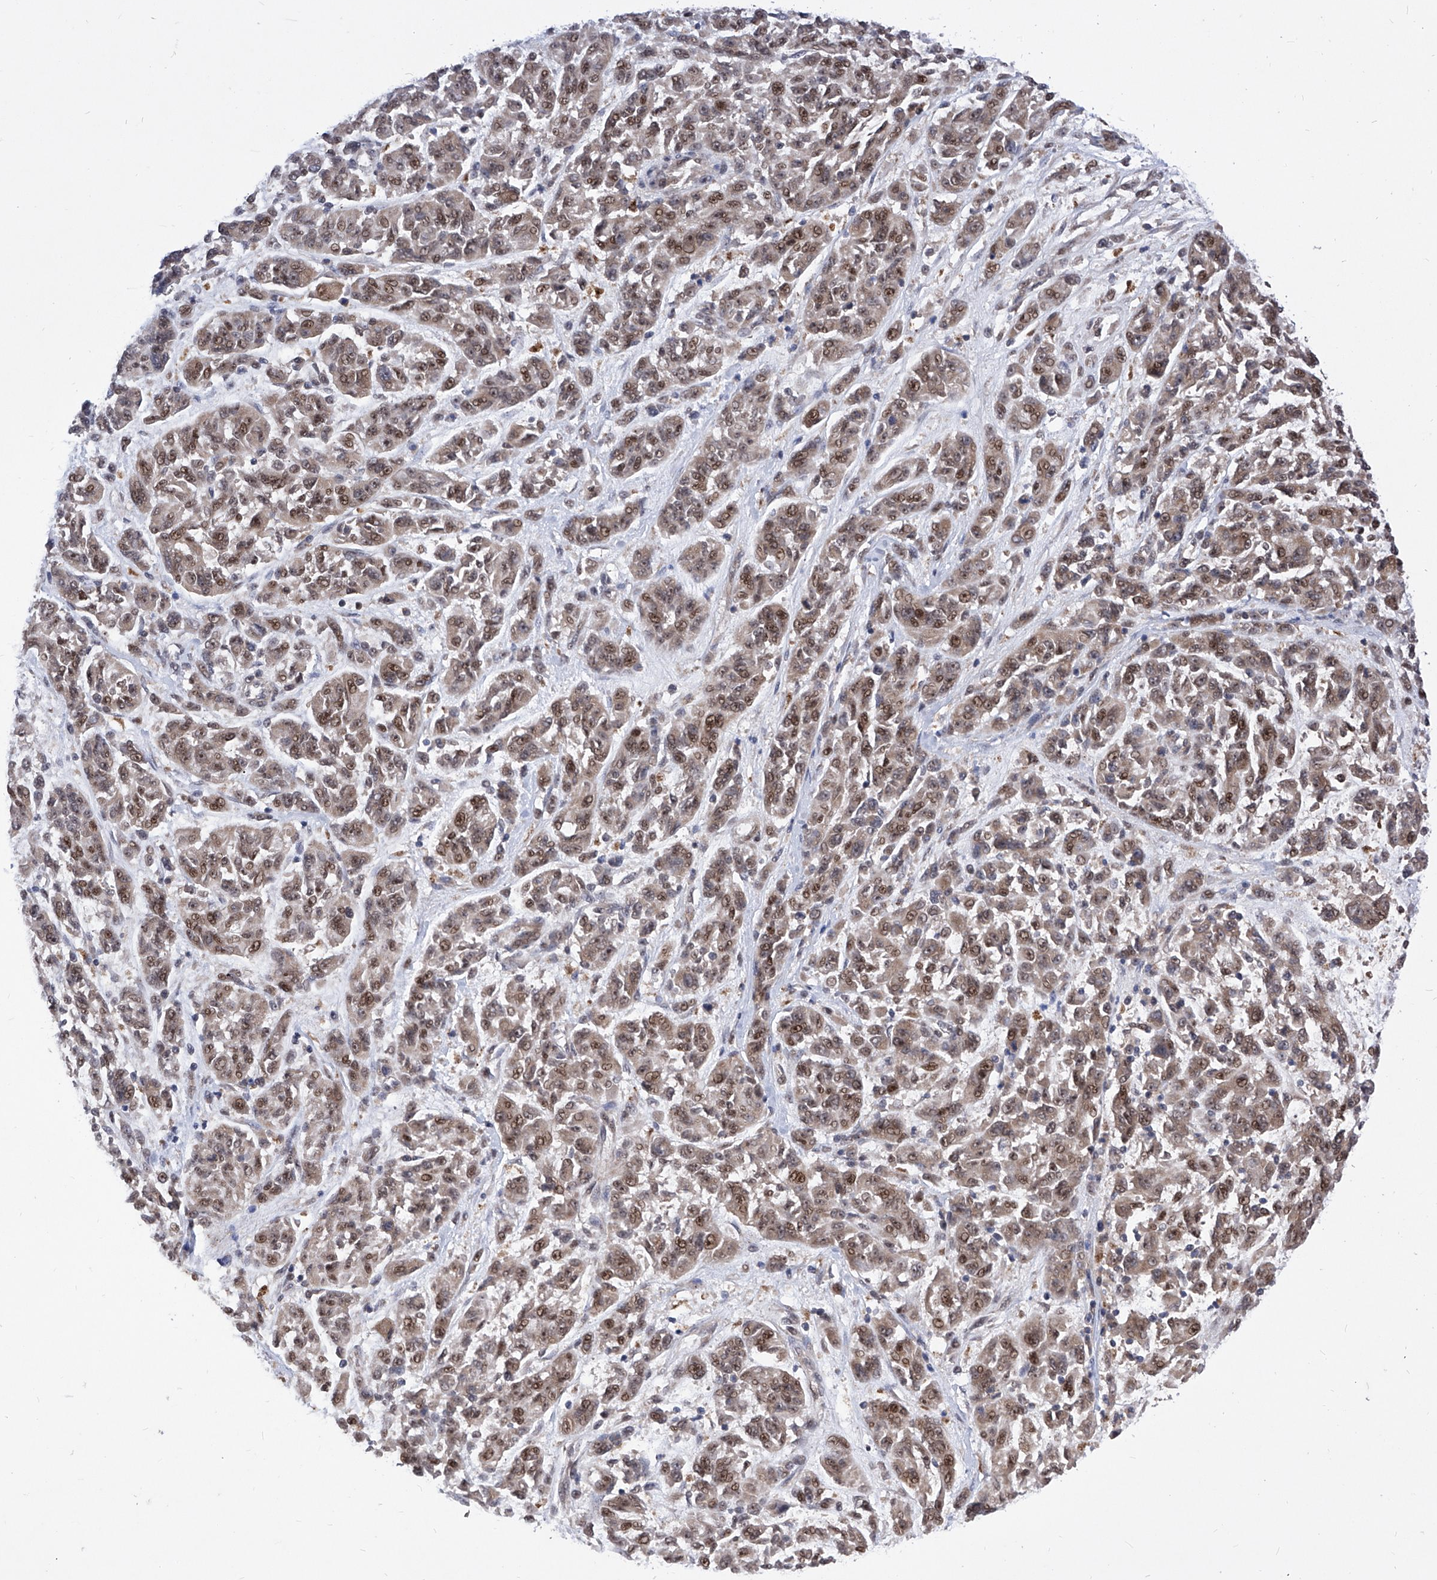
{"staining": {"intensity": "moderate", "quantity": ">75%", "location": "nuclear"}, "tissue": "melanoma", "cell_type": "Tumor cells", "image_type": "cancer", "snomed": [{"axis": "morphology", "description": "Malignant melanoma, NOS"}, {"axis": "topography", "description": "Skin"}], "caption": "Immunohistochemistry (IHC) histopathology image of melanoma stained for a protein (brown), which exhibits medium levels of moderate nuclear staining in about >75% of tumor cells.", "gene": "LGR4", "patient": {"sex": "male", "age": 53}}